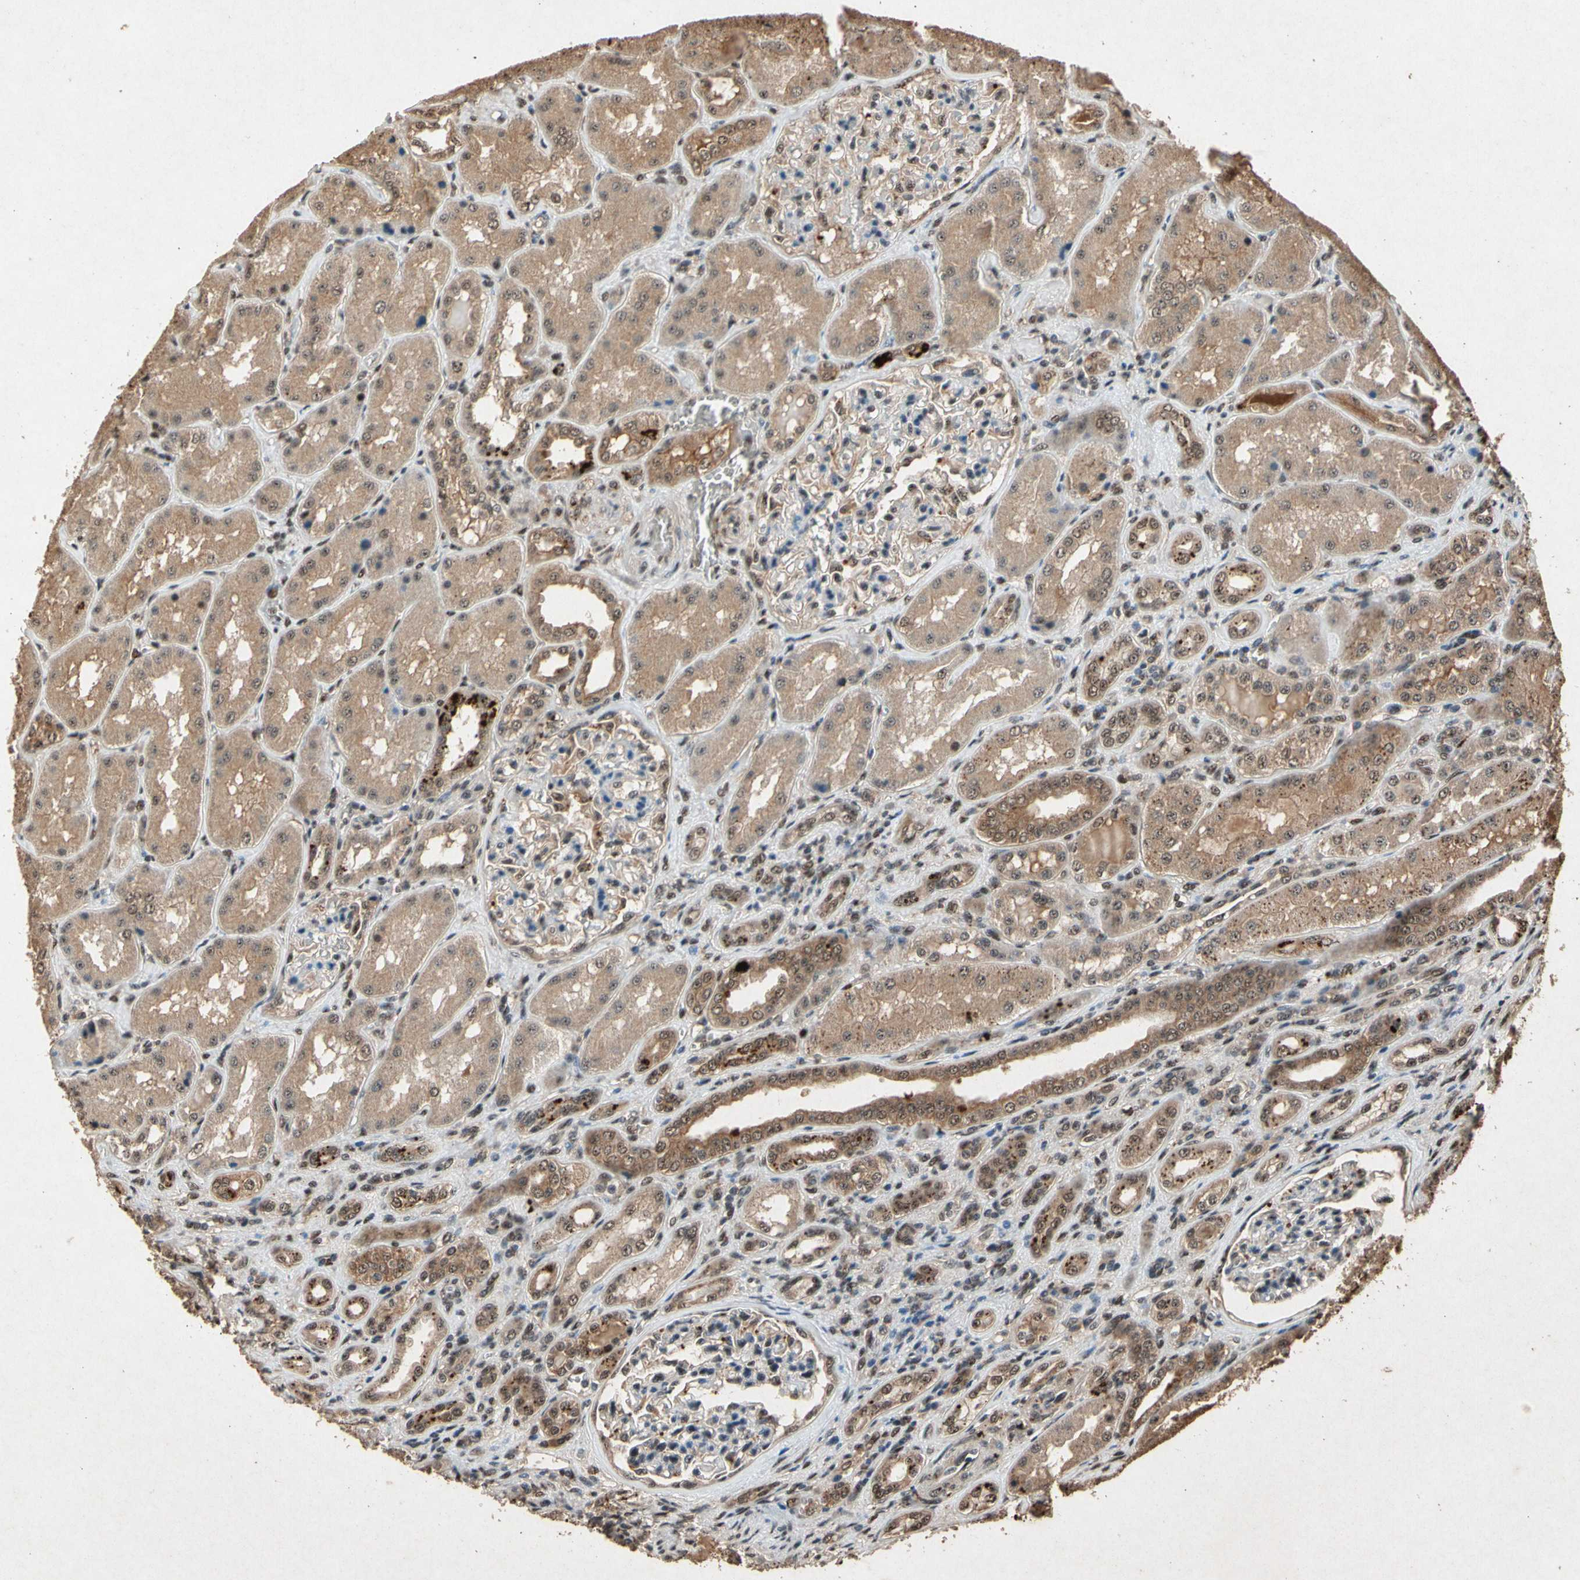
{"staining": {"intensity": "moderate", "quantity": "25%-75%", "location": "cytoplasmic/membranous,nuclear"}, "tissue": "kidney", "cell_type": "Cells in glomeruli", "image_type": "normal", "snomed": [{"axis": "morphology", "description": "Normal tissue, NOS"}, {"axis": "topography", "description": "Kidney"}], "caption": "The histopathology image displays immunohistochemical staining of normal kidney. There is moderate cytoplasmic/membranous,nuclear staining is seen in approximately 25%-75% of cells in glomeruli.", "gene": "PML", "patient": {"sex": "female", "age": 56}}